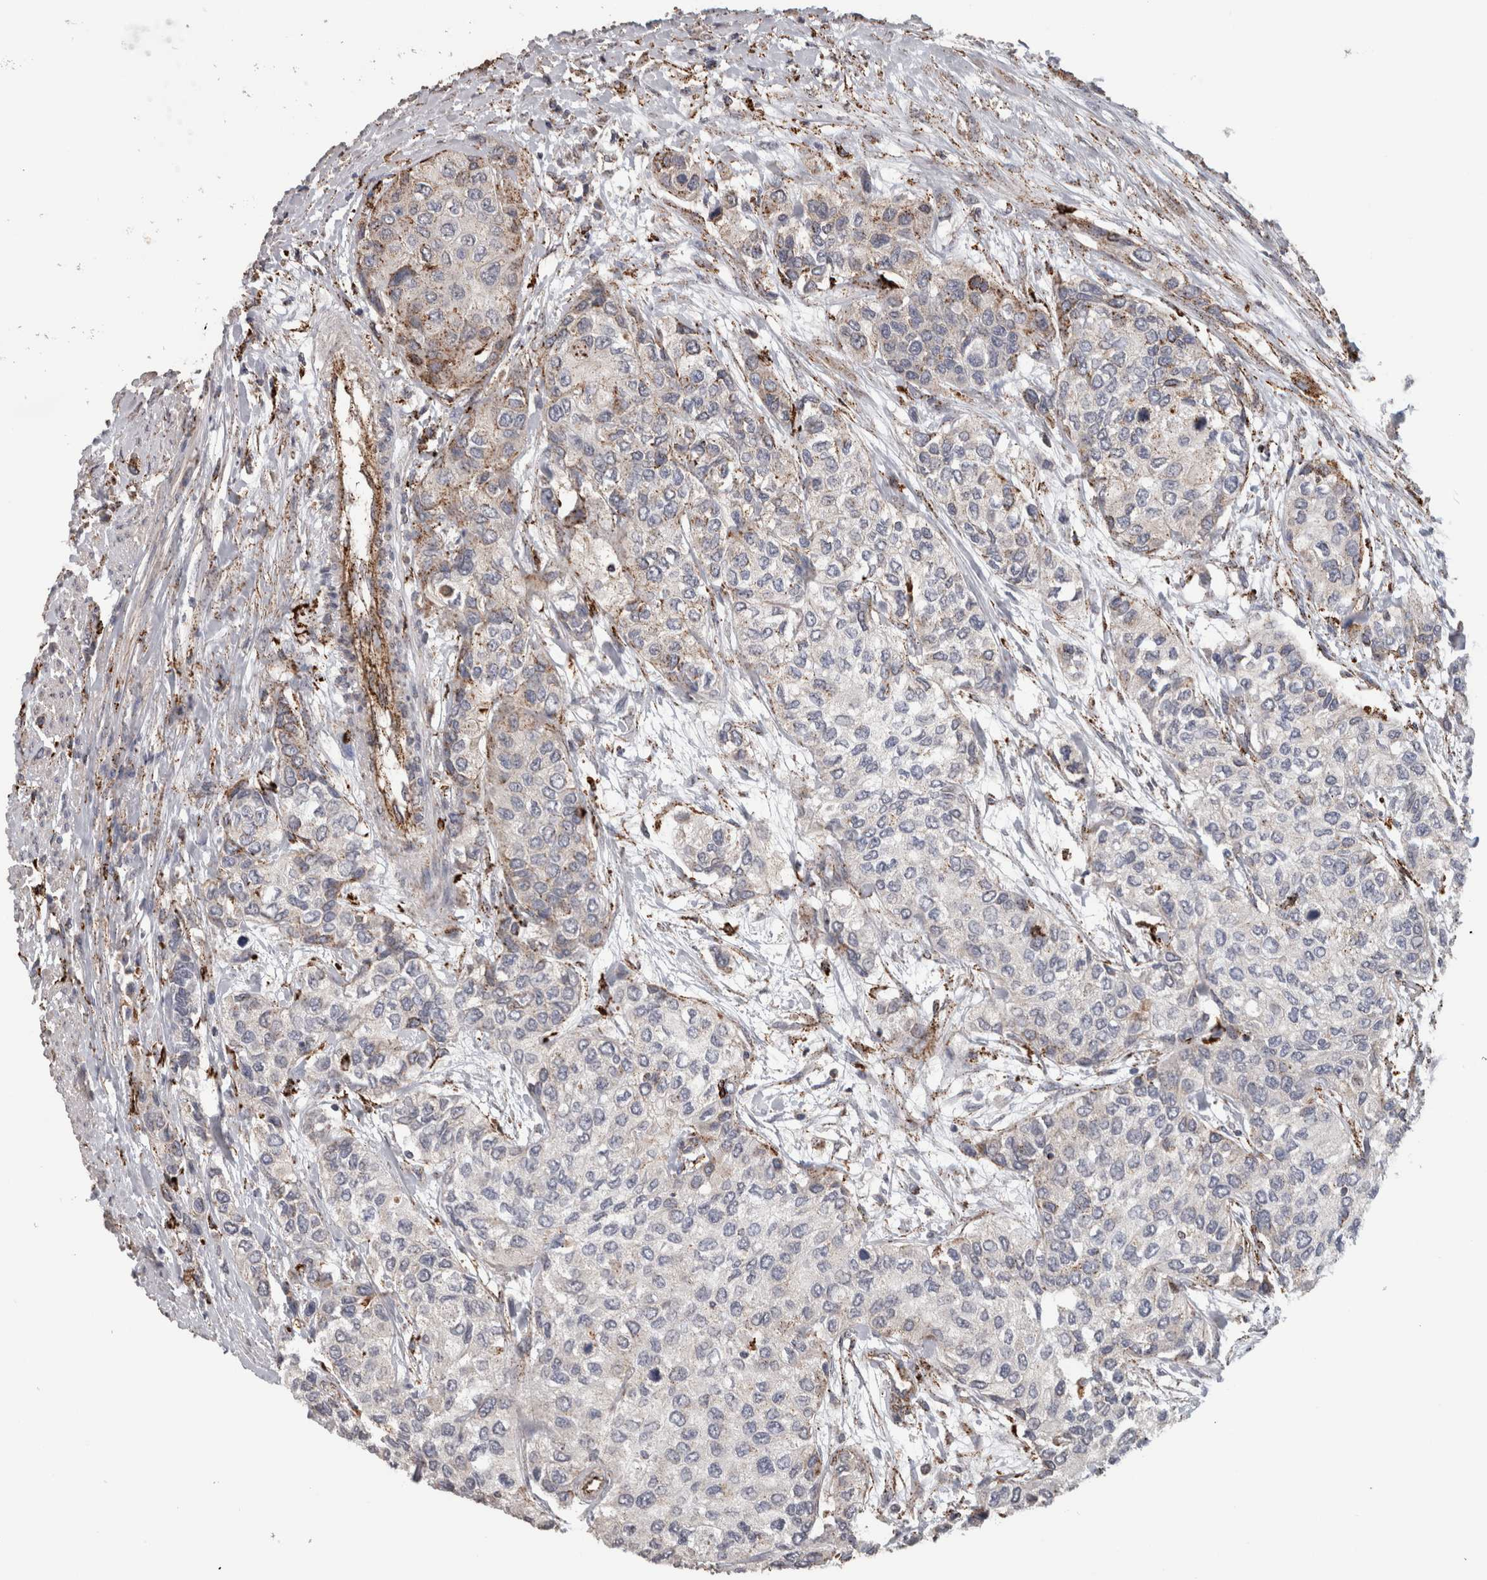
{"staining": {"intensity": "weak", "quantity": "<25%", "location": "cytoplasmic/membranous"}, "tissue": "urothelial cancer", "cell_type": "Tumor cells", "image_type": "cancer", "snomed": [{"axis": "morphology", "description": "Urothelial carcinoma, High grade"}, {"axis": "topography", "description": "Urinary bladder"}], "caption": "Tumor cells show no significant protein positivity in urothelial cancer. (Stains: DAB immunohistochemistry with hematoxylin counter stain, Microscopy: brightfield microscopy at high magnification).", "gene": "CTSZ", "patient": {"sex": "female", "age": 56}}